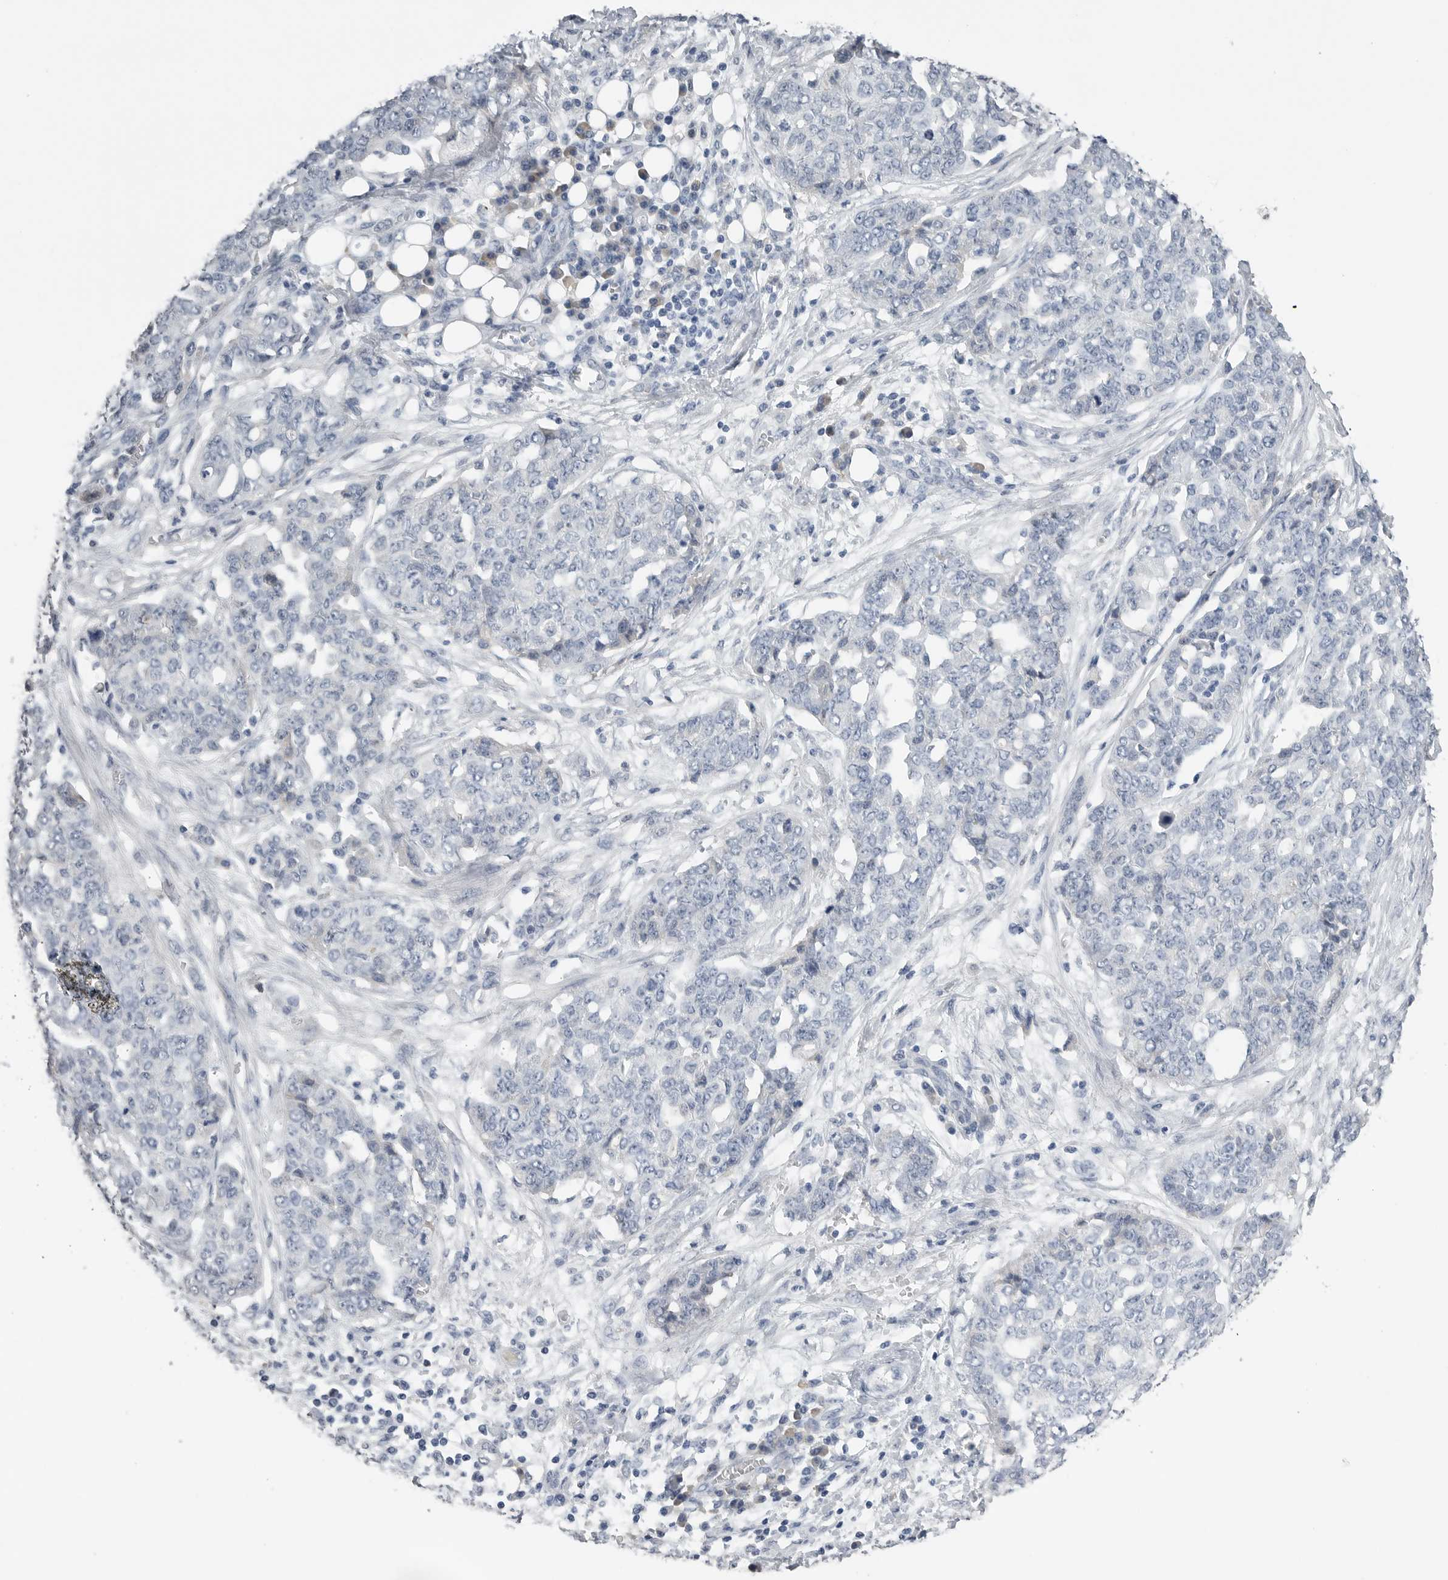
{"staining": {"intensity": "negative", "quantity": "none", "location": "none"}, "tissue": "ovarian cancer", "cell_type": "Tumor cells", "image_type": "cancer", "snomed": [{"axis": "morphology", "description": "Cystadenocarcinoma, serous, NOS"}, {"axis": "topography", "description": "Soft tissue"}, {"axis": "topography", "description": "Ovary"}], "caption": "Immunohistochemistry micrograph of neoplastic tissue: human ovarian cancer (serous cystadenocarcinoma) stained with DAB shows no significant protein expression in tumor cells.", "gene": "FABP6", "patient": {"sex": "female", "age": 57}}